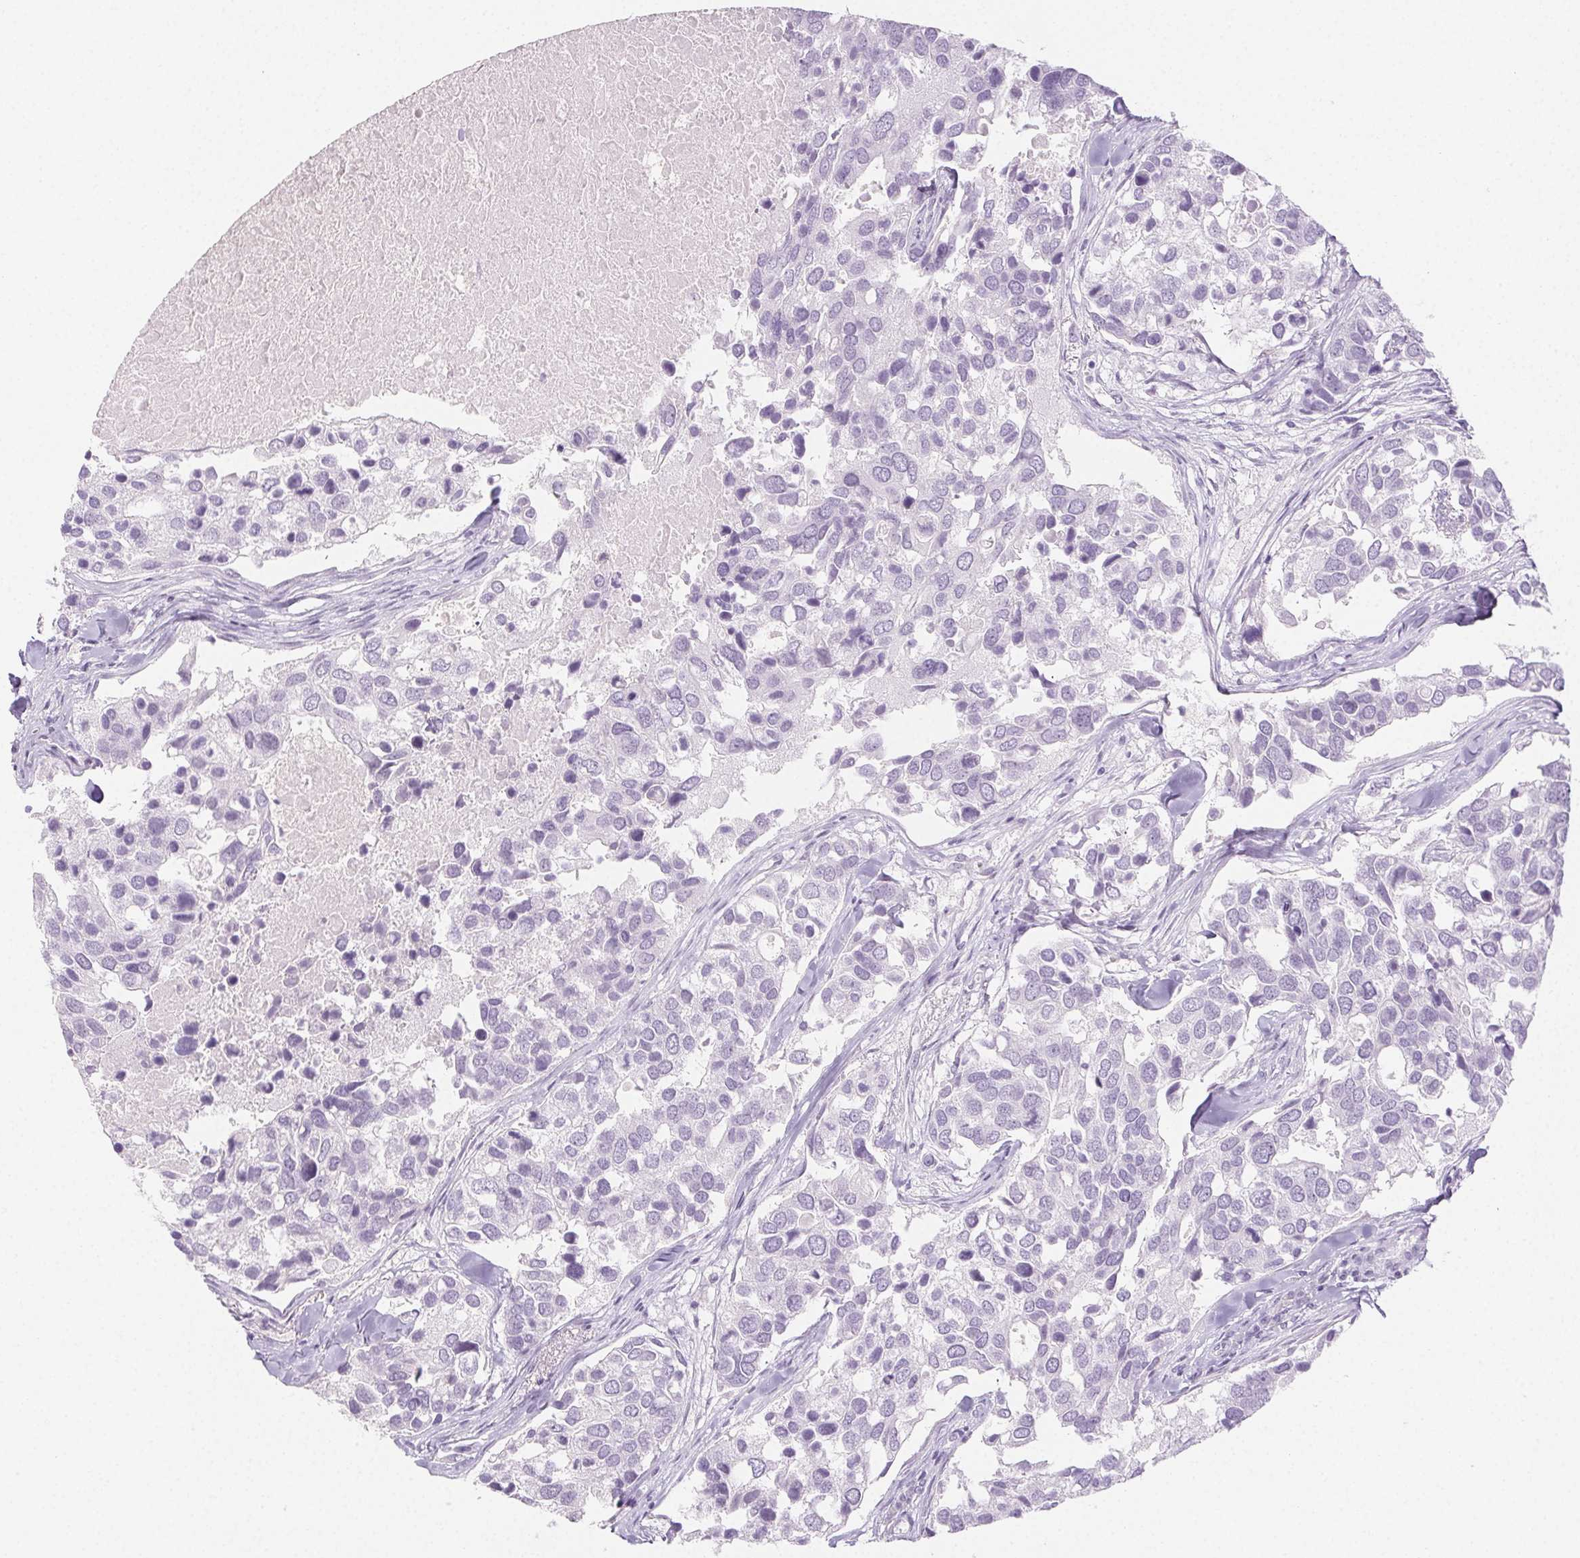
{"staining": {"intensity": "negative", "quantity": "none", "location": "none"}, "tissue": "breast cancer", "cell_type": "Tumor cells", "image_type": "cancer", "snomed": [{"axis": "morphology", "description": "Duct carcinoma"}, {"axis": "topography", "description": "Breast"}], "caption": "Immunohistochemistry (IHC) of invasive ductal carcinoma (breast) demonstrates no expression in tumor cells. (DAB IHC visualized using brightfield microscopy, high magnification).", "gene": "PI3", "patient": {"sex": "female", "age": 83}}